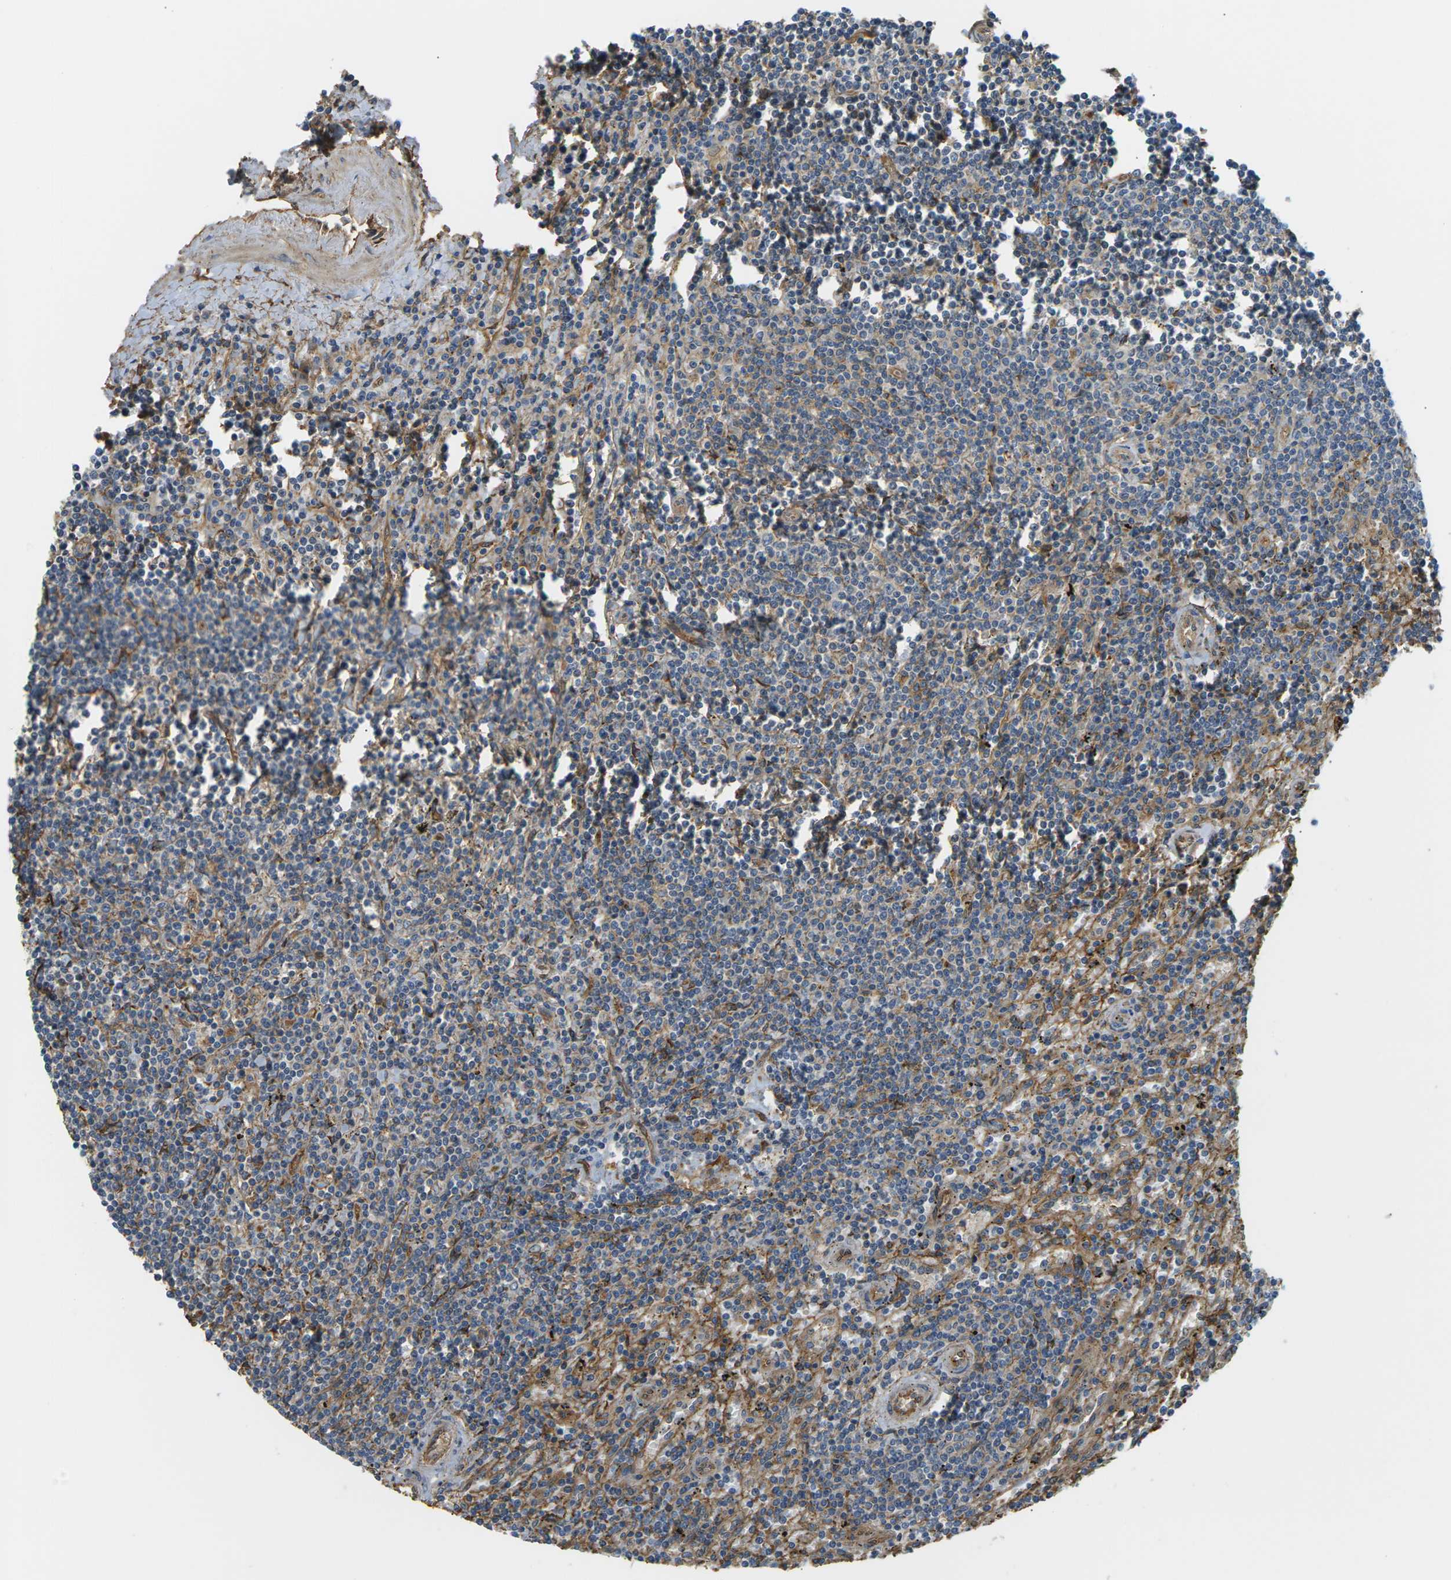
{"staining": {"intensity": "weak", "quantity": "25%-75%", "location": "cytoplasmic/membranous"}, "tissue": "lymphoma", "cell_type": "Tumor cells", "image_type": "cancer", "snomed": [{"axis": "morphology", "description": "Malignant lymphoma, non-Hodgkin's type, Low grade"}, {"axis": "topography", "description": "Spleen"}], "caption": "A brown stain shows weak cytoplasmic/membranous staining of a protein in human lymphoma tumor cells.", "gene": "DDHD2", "patient": {"sex": "male", "age": 76}}